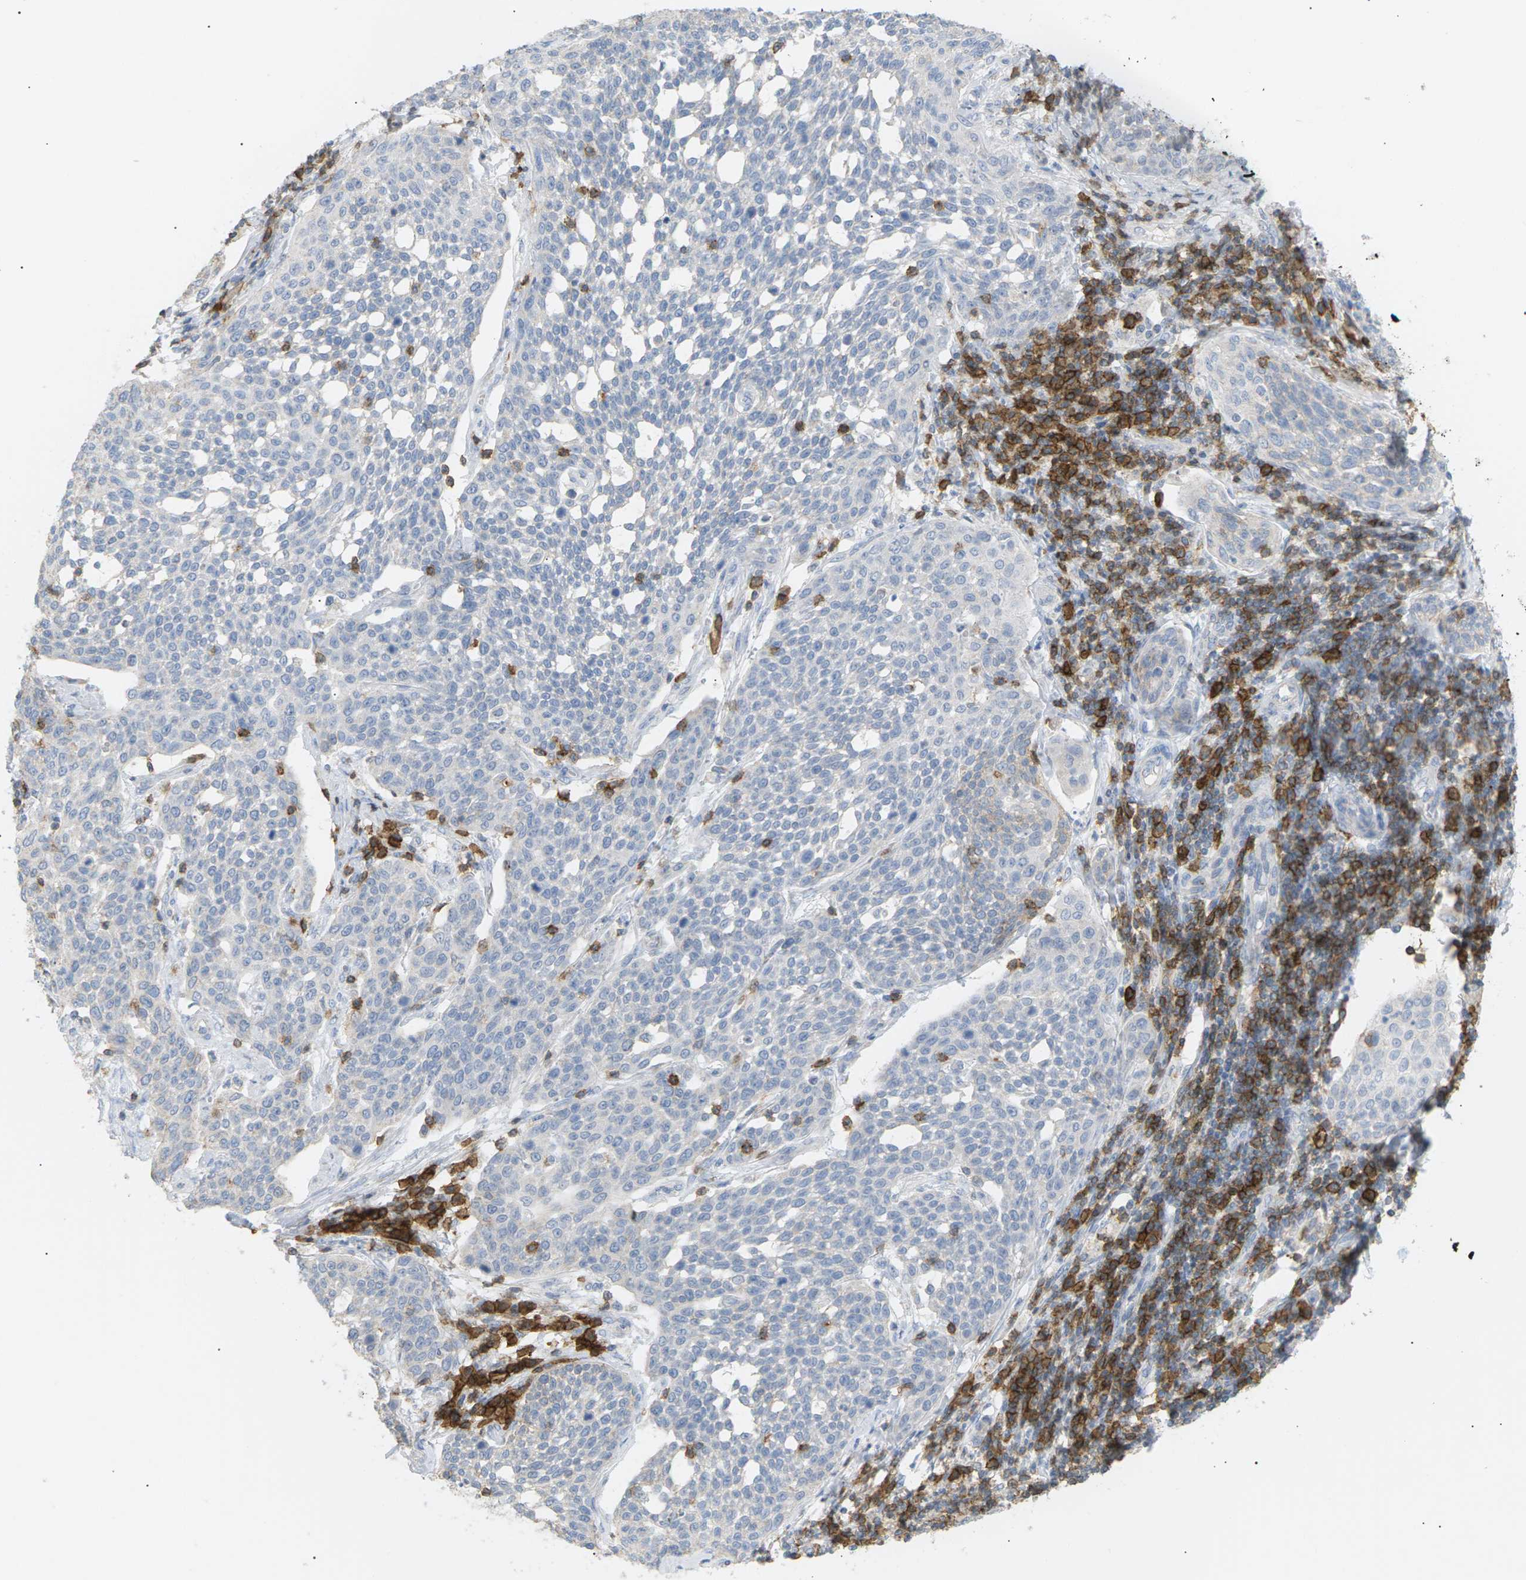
{"staining": {"intensity": "negative", "quantity": "none", "location": "none"}, "tissue": "cervical cancer", "cell_type": "Tumor cells", "image_type": "cancer", "snomed": [{"axis": "morphology", "description": "Squamous cell carcinoma, NOS"}, {"axis": "topography", "description": "Cervix"}], "caption": "An immunohistochemistry micrograph of cervical squamous cell carcinoma is shown. There is no staining in tumor cells of cervical squamous cell carcinoma.", "gene": "LIME1", "patient": {"sex": "female", "age": 34}}